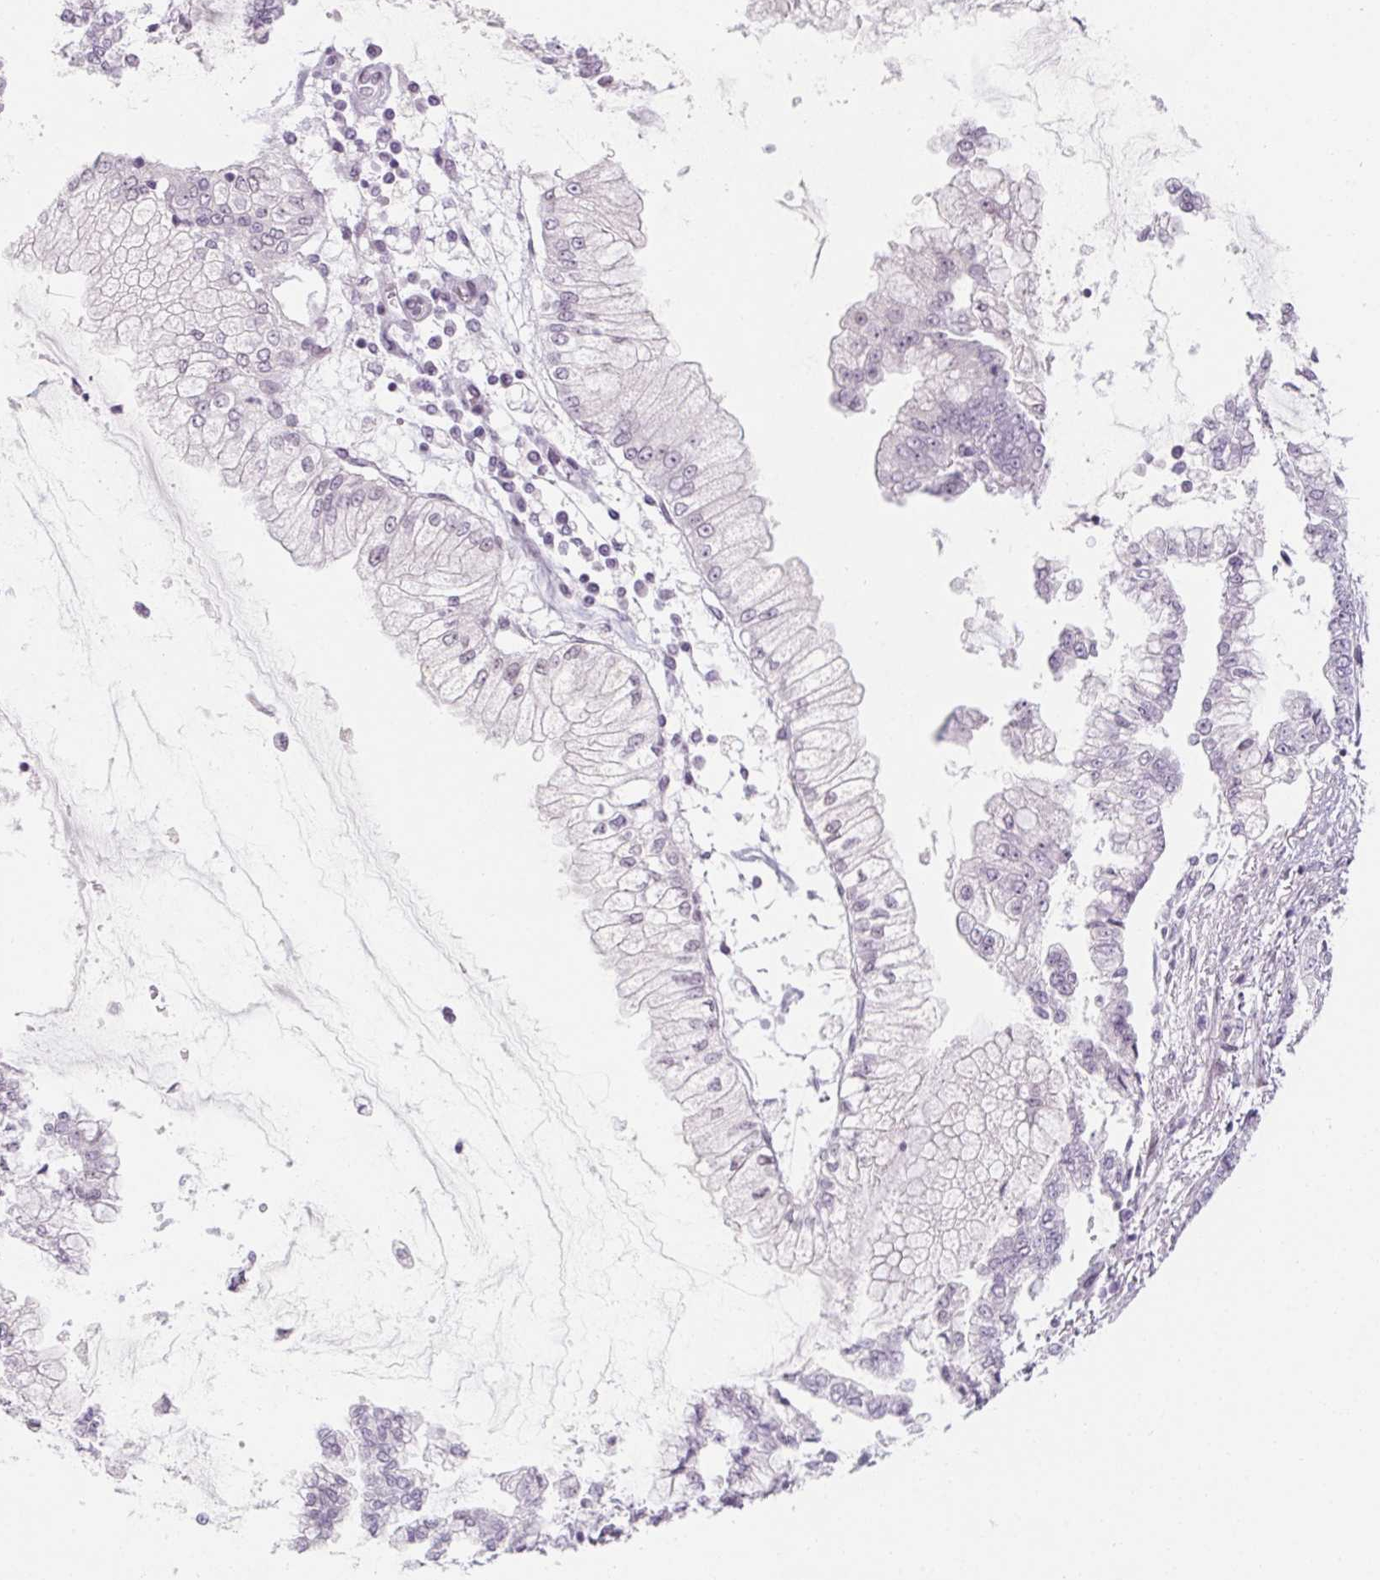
{"staining": {"intensity": "negative", "quantity": "none", "location": "none"}, "tissue": "stomach cancer", "cell_type": "Tumor cells", "image_type": "cancer", "snomed": [{"axis": "morphology", "description": "Adenocarcinoma, NOS"}, {"axis": "topography", "description": "Stomach, upper"}], "caption": "Tumor cells are negative for brown protein staining in stomach cancer.", "gene": "KCNQ2", "patient": {"sex": "female", "age": 74}}